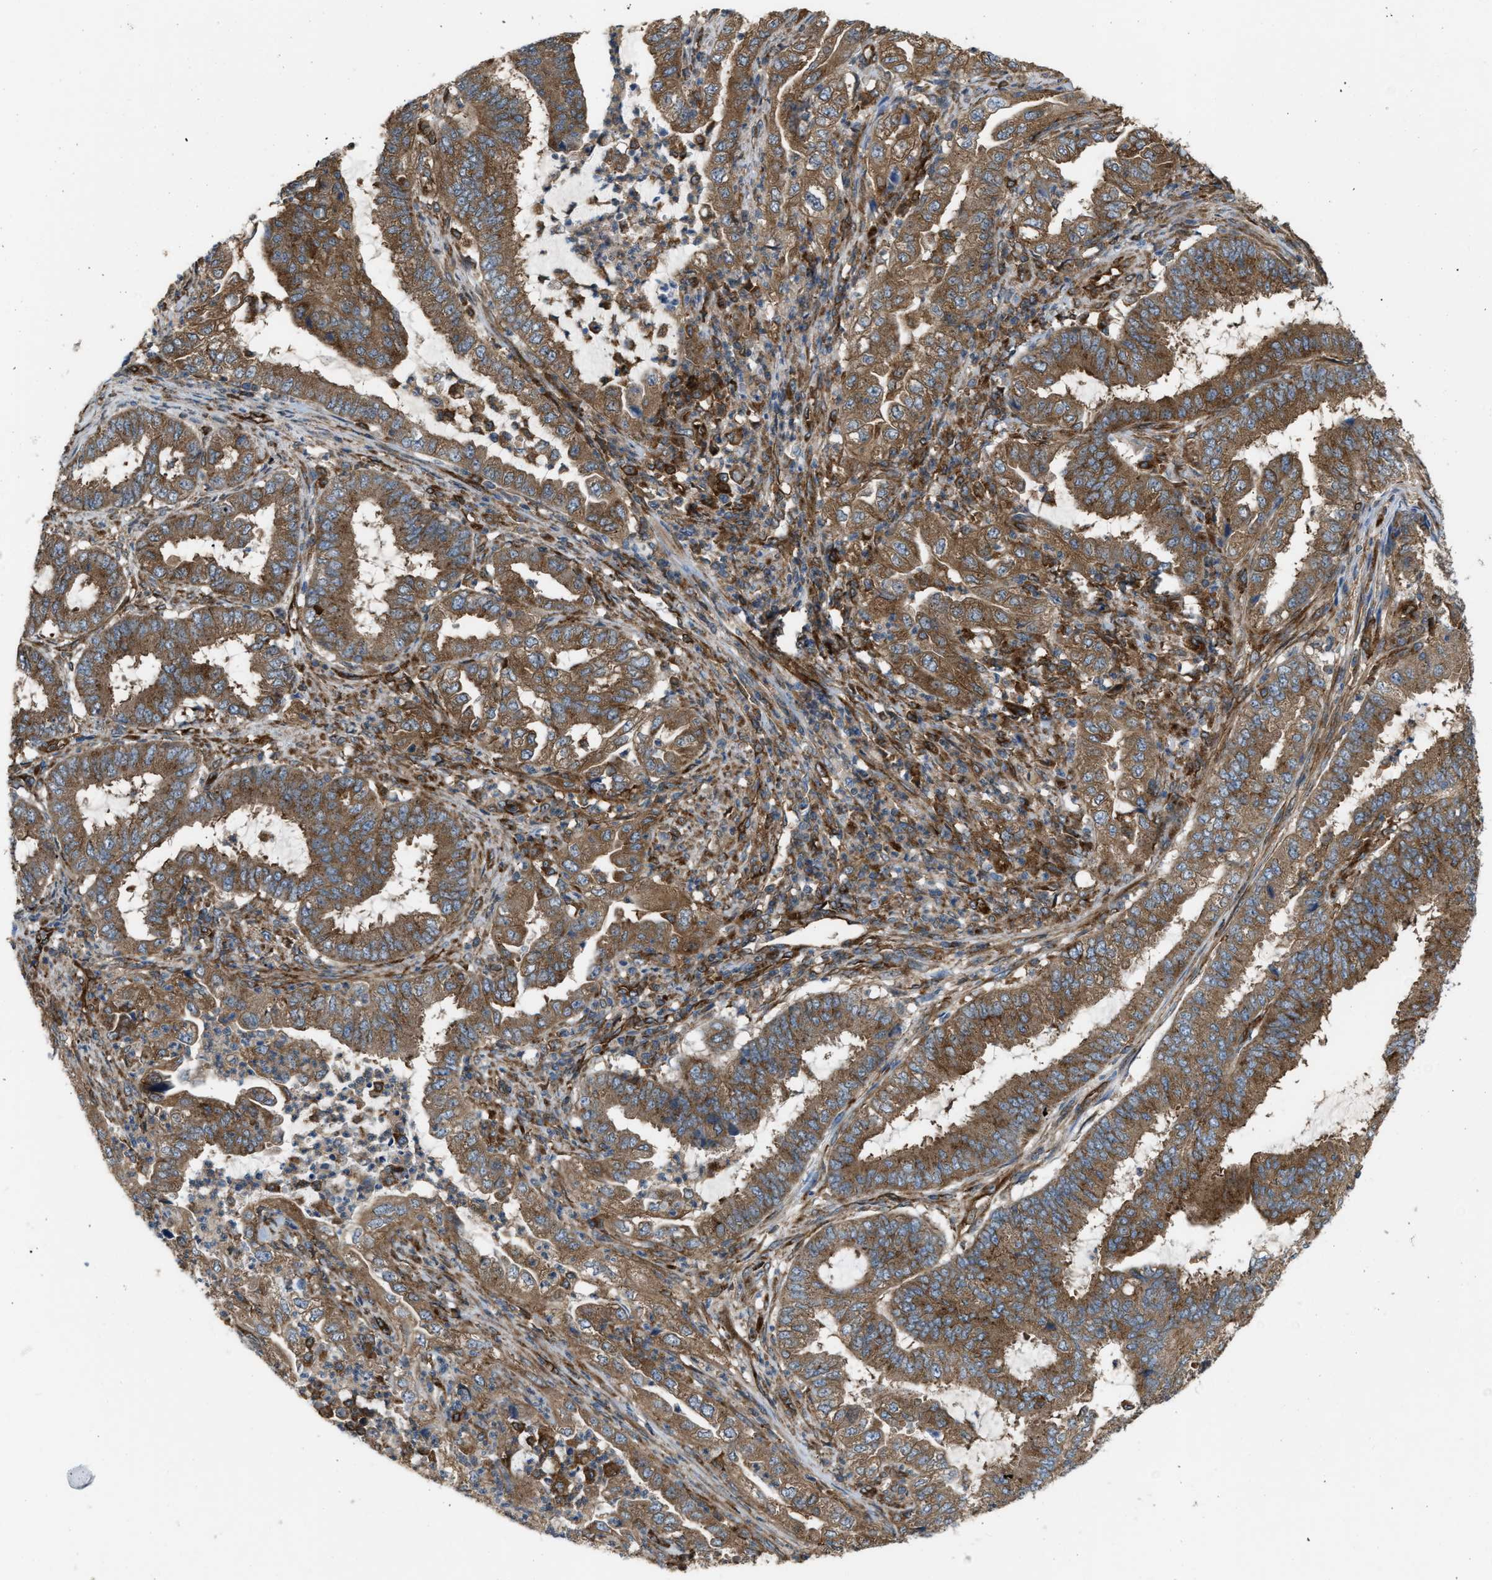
{"staining": {"intensity": "strong", "quantity": ">75%", "location": "cytoplasmic/membranous"}, "tissue": "endometrial cancer", "cell_type": "Tumor cells", "image_type": "cancer", "snomed": [{"axis": "morphology", "description": "Adenocarcinoma, NOS"}, {"axis": "topography", "description": "Endometrium"}], "caption": "A brown stain highlights strong cytoplasmic/membranous positivity of a protein in human endometrial adenocarcinoma tumor cells. Using DAB (3,3'-diaminobenzidine) (brown) and hematoxylin (blue) stains, captured at high magnification using brightfield microscopy.", "gene": "PICALM", "patient": {"sex": "female", "age": 51}}